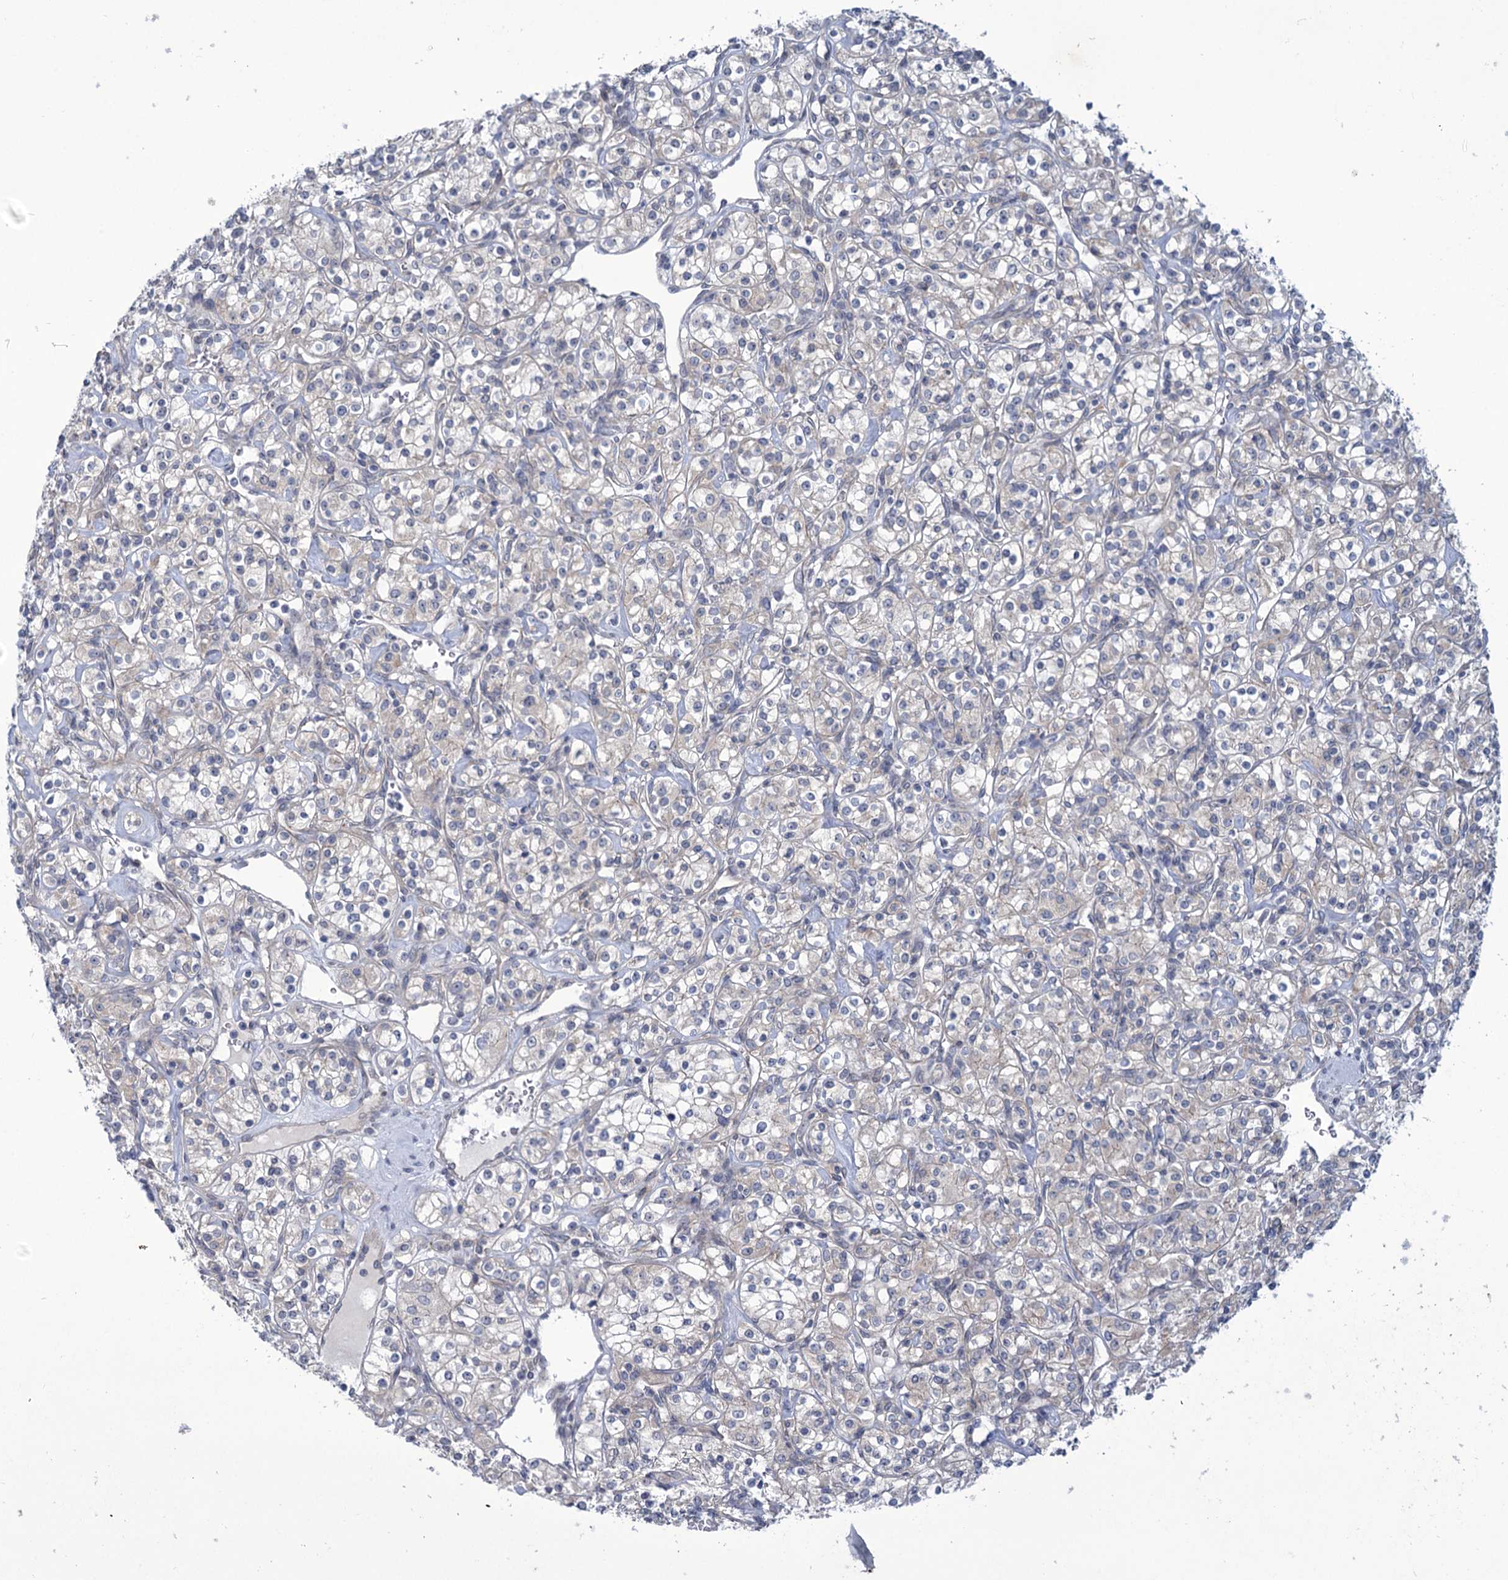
{"staining": {"intensity": "negative", "quantity": "none", "location": "none"}, "tissue": "renal cancer", "cell_type": "Tumor cells", "image_type": "cancer", "snomed": [{"axis": "morphology", "description": "Adenocarcinoma, NOS"}, {"axis": "topography", "description": "Kidney"}], "caption": "This is an immunohistochemistry (IHC) image of human renal cancer (adenocarcinoma). There is no expression in tumor cells.", "gene": "MBLAC2", "patient": {"sex": "male", "age": 77}}